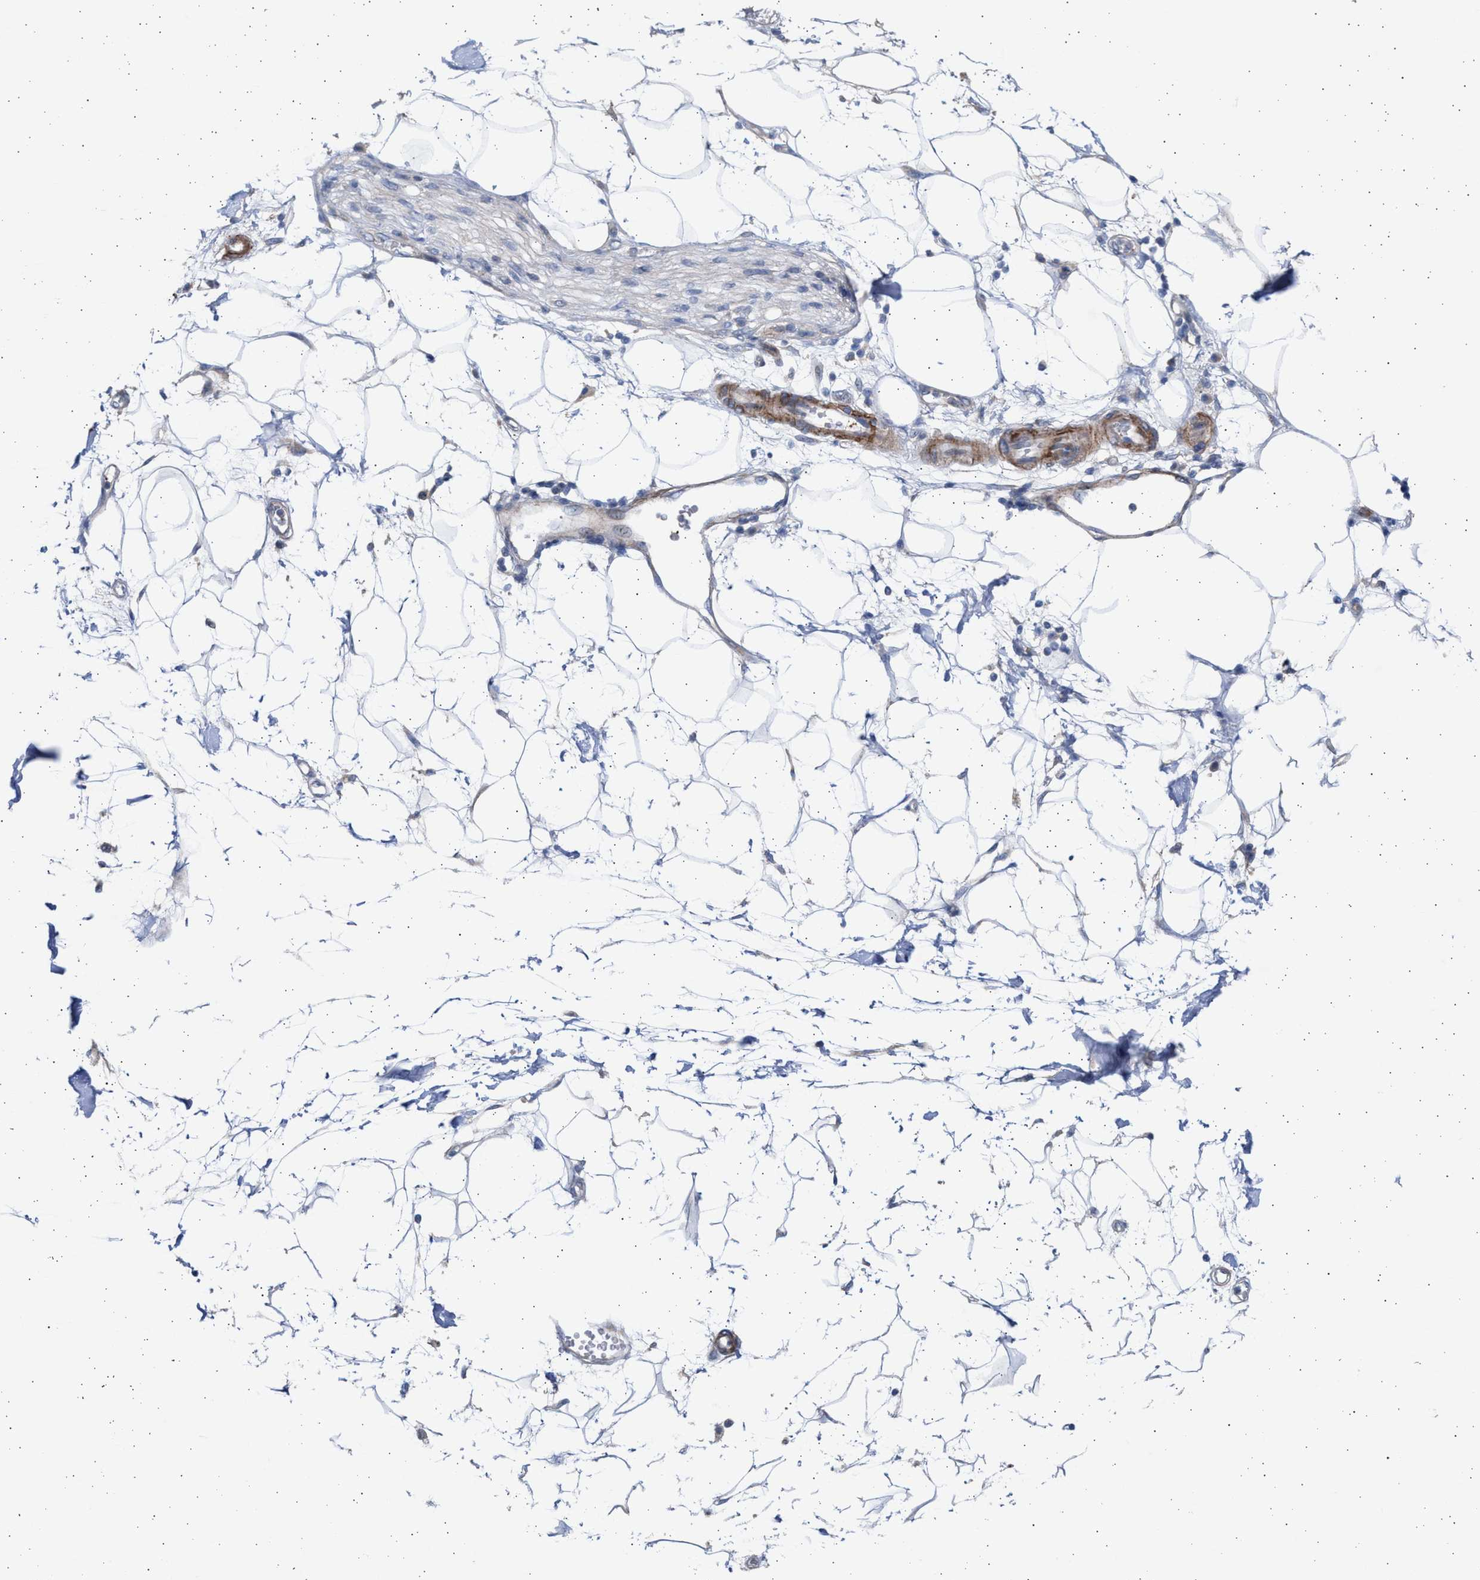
{"staining": {"intensity": "negative", "quantity": "none", "location": "none"}, "tissue": "adipose tissue", "cell_type": "Adipocytes", "image_type": "normal", "snomed": [{"axis": "morphology", "description": "Normal tissue, NOS"}, {"axis": "morphology", "description": "Adenocarcinoma, NOS"}, {"axis": "topography", "description": "Duodenum"}, {"axis": "topography", "description": "Peripheral nerve tissue"}], "caption": "High magnification brightfield microscopy of benign adipose tissue stained with DAB (brown) and counterstained with hematoxylin (blue): adipocytes show no significant staining.", "gene": "NBR1", "patient": {"sex": "female", "age": 60}}